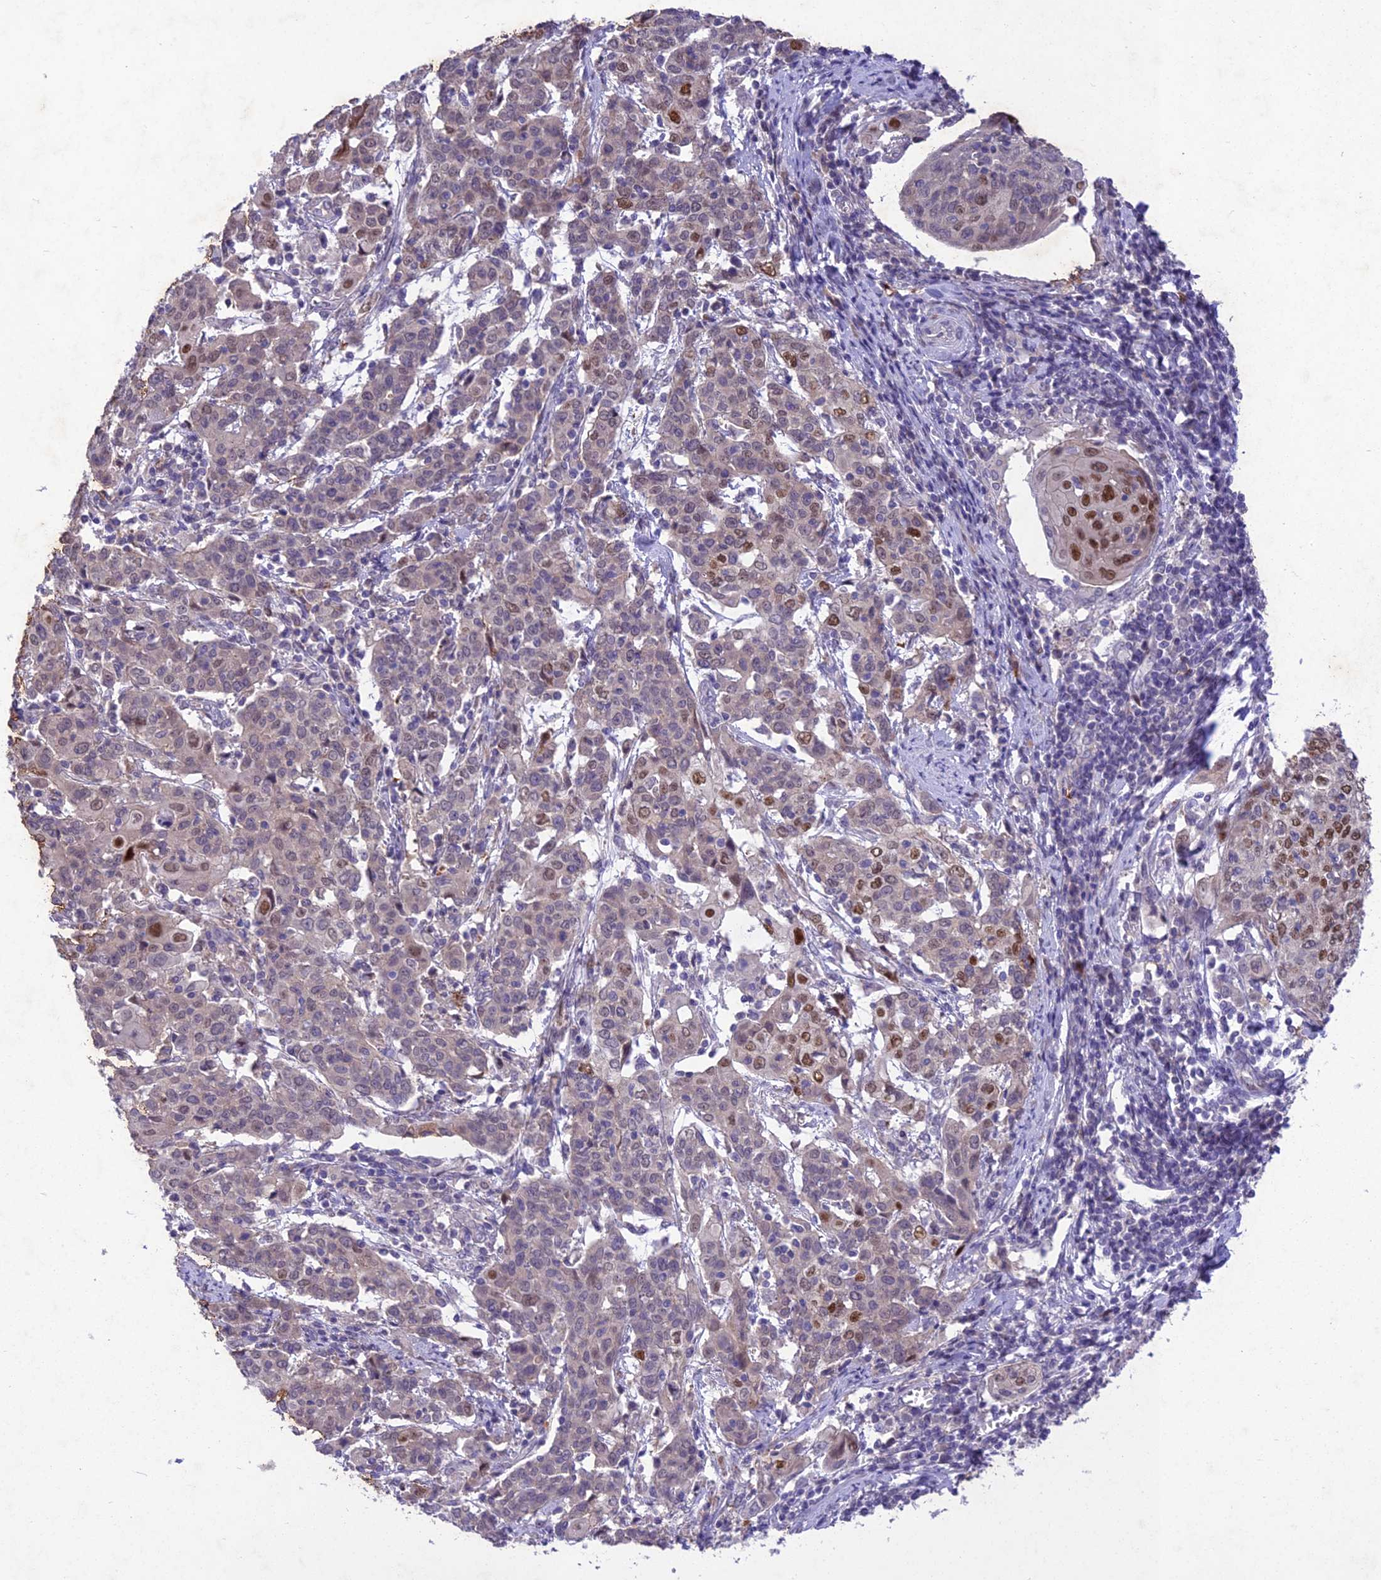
{"staining": {"intensity": "moderate", "quantity": "<25%", "location": "cytoplasmic/membranous,nuclear"}, "tissue": "cervical cancer", "cell_type": "Tumor cells", "image_type": "cancer", "snomed": [{"axis": "morphology", "description": "Squamous cell carcinoma, NOS"}, {"axis": "topography", "description": "Cervix"}], "caption": "Immunohistochemical staining of human squamous cell carcinoma (cervical) displays low levels of moderate cytoplasmic/membranous and nuclear positivity in about <25% of tumor cells. (DAB IHC, brown staining for protein, blue staining for nuclei).", "gene": "ANKRD52", "patient": {"sex": "female", "age": 67}}